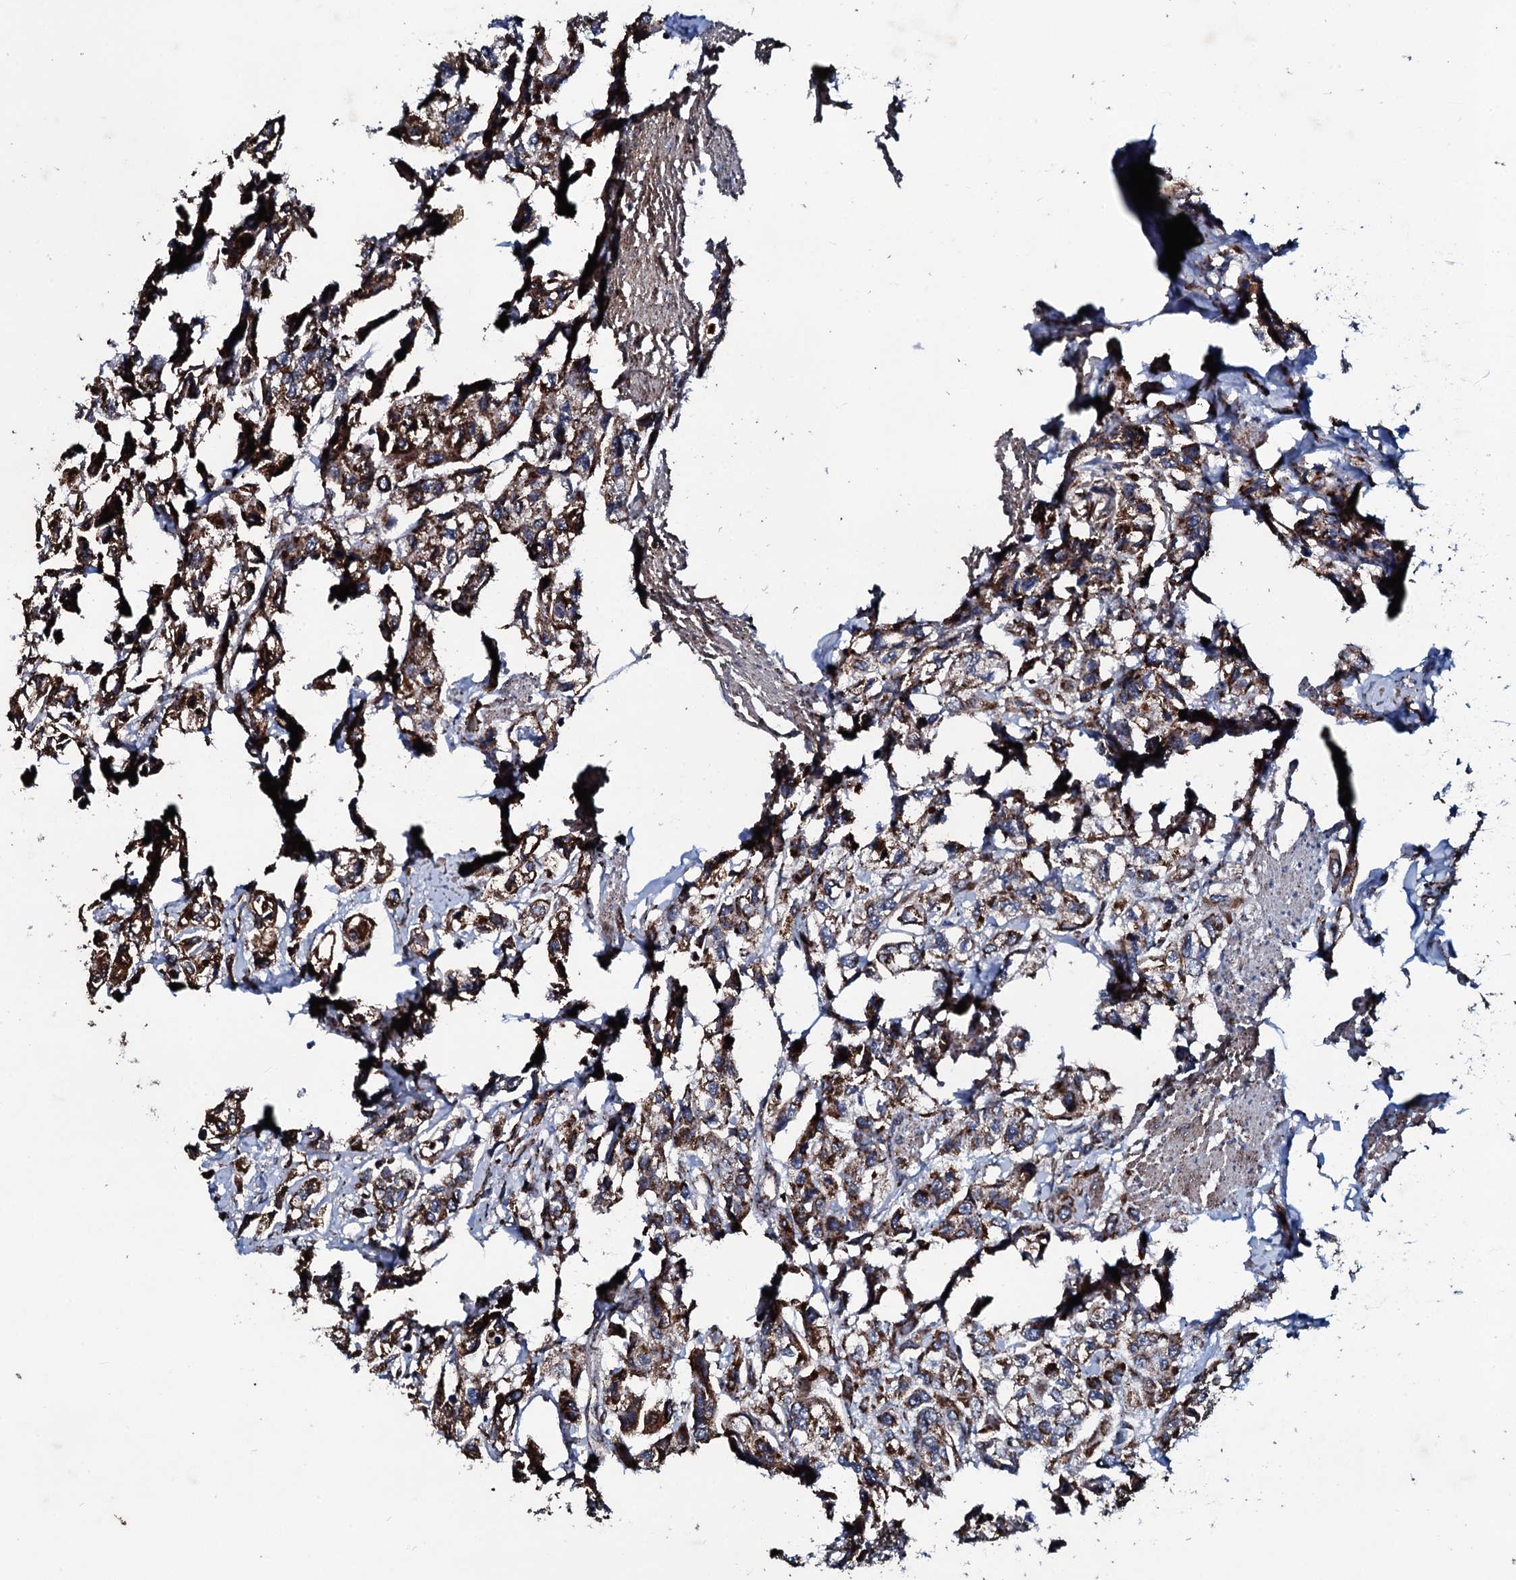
{"staining": {"intensity": "moderate", "quantity": ">75%", "location": "cytoplasmic/membranous"}, "tissue": "urothelial cancer", "cell_type": "Tumor cells", "image_type": "cancer", "snomed": [{"axis": "morphology", "description": "Urothelial carcinoma, High grade"}, {"axis": "topography", "description": "Urinary bladder"}], "caption": "DAB (3,3'-diaminobenzidine) immunohistochemical staining of urothelial cancer shows moderate cytoplasmic/membranous protein positivity in approximately >75% of tumor cells.", "gene": "DYNC2I2", "patient": {"sex": "male", "age": 67}}